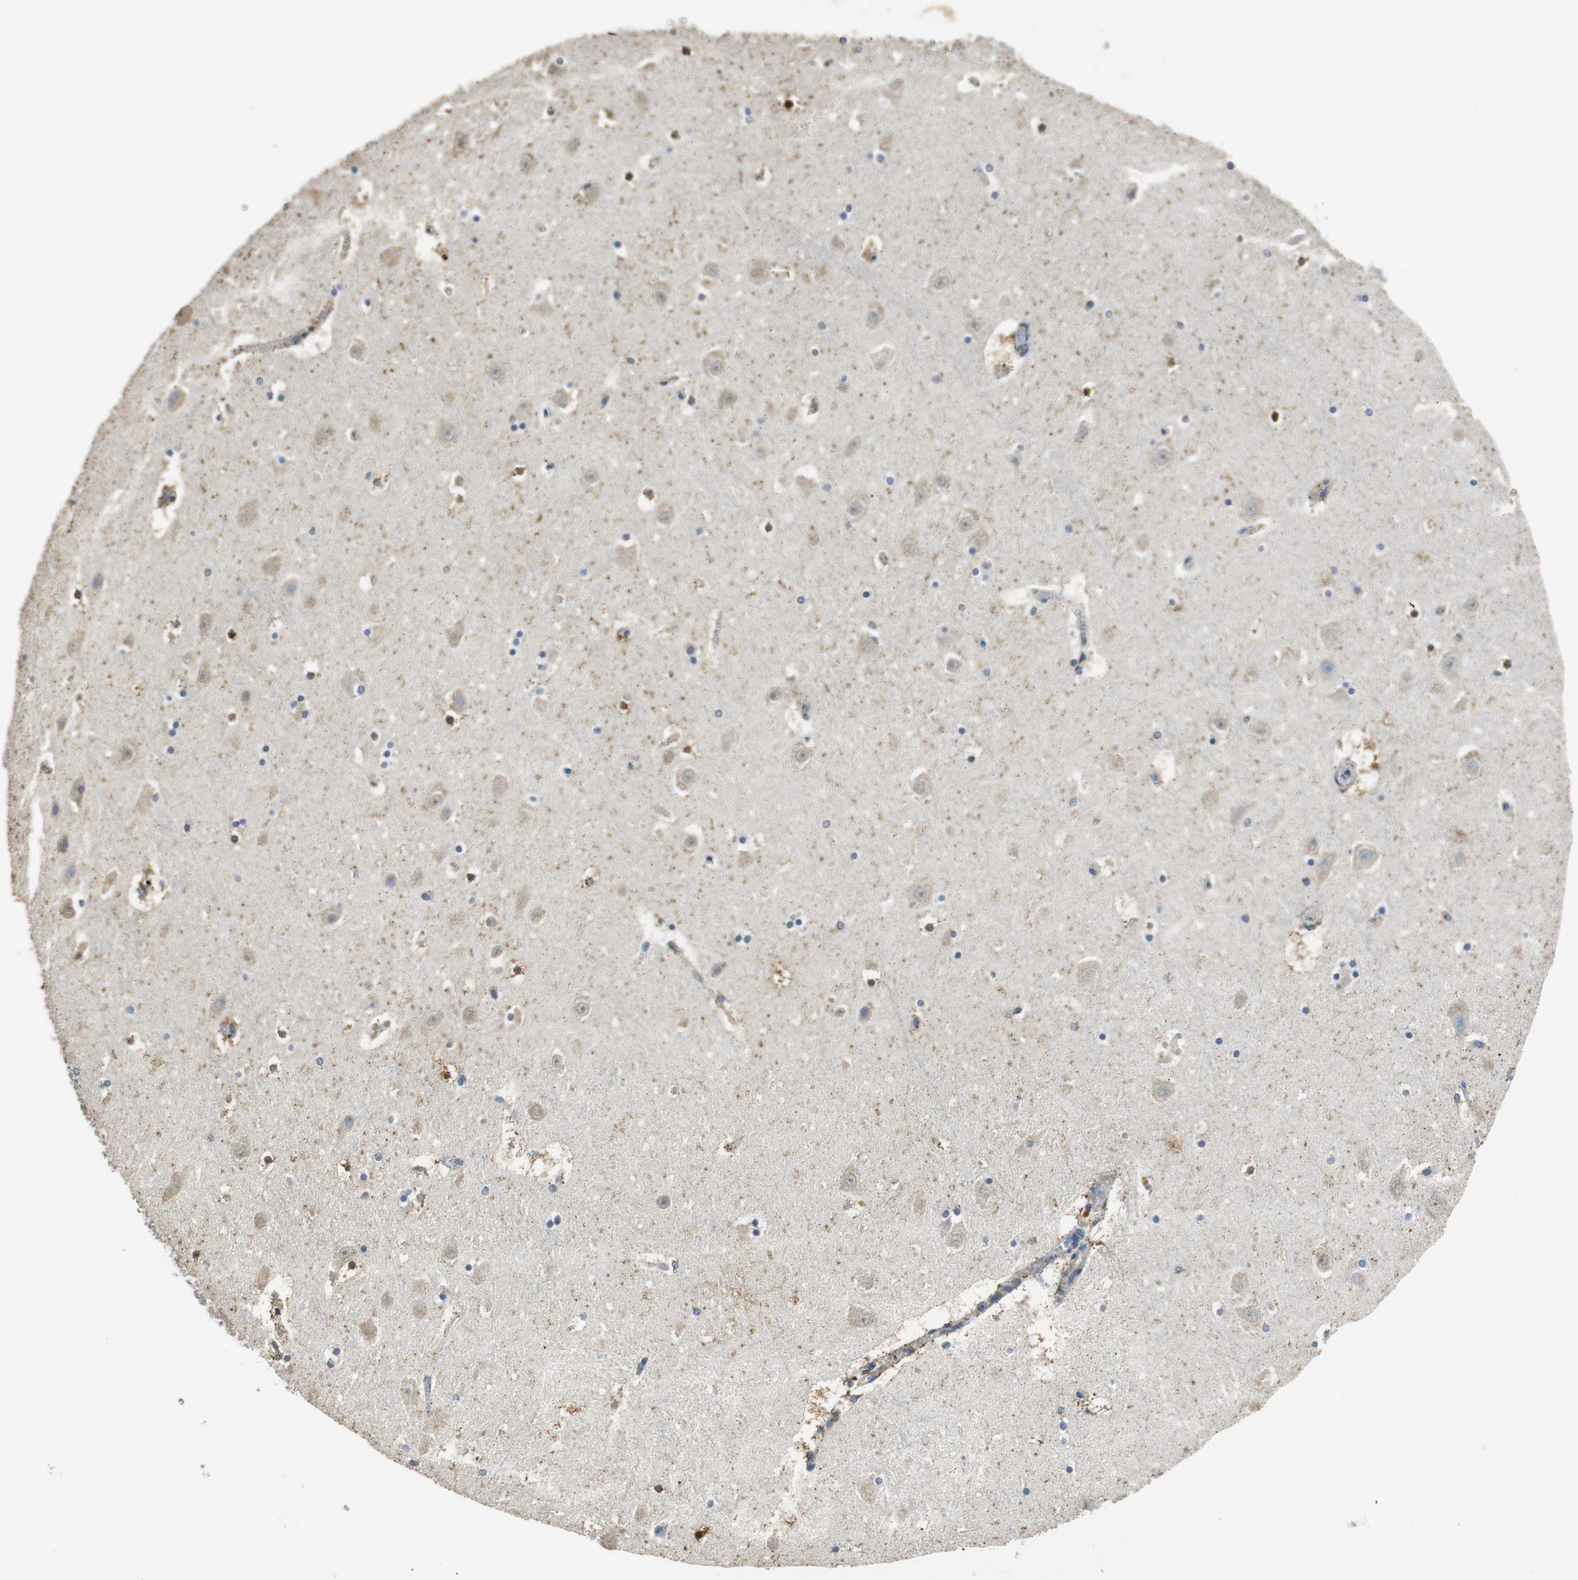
{"staining": {"intensity": "weak", "quantity": "25%-75%", "location": "cytoplasmic/membranous"}, "tissue": "hippocampus", "cell_type": "Glial cells", "image_type": "normal", "snomed": [{"axis": "morphology", "description": "Normal tissue, NOS"}, {"axis": "topography", "description": "Hippocampus"}], "caption": "Immunohistochemical staining of benign hippocampus reveals 25%-75% levels of weak cytoplasmic/membranous protein positivity in about 25%-75% of glial cells. The protein is stained brown, and the nuclei are stained in blue (DAB (3,3'-diaminobenzidine) IHC with brightfield microscopy, high magnification).", "gene": "ALDH4A1", "patient": {"sex": "male", "age": 45}}